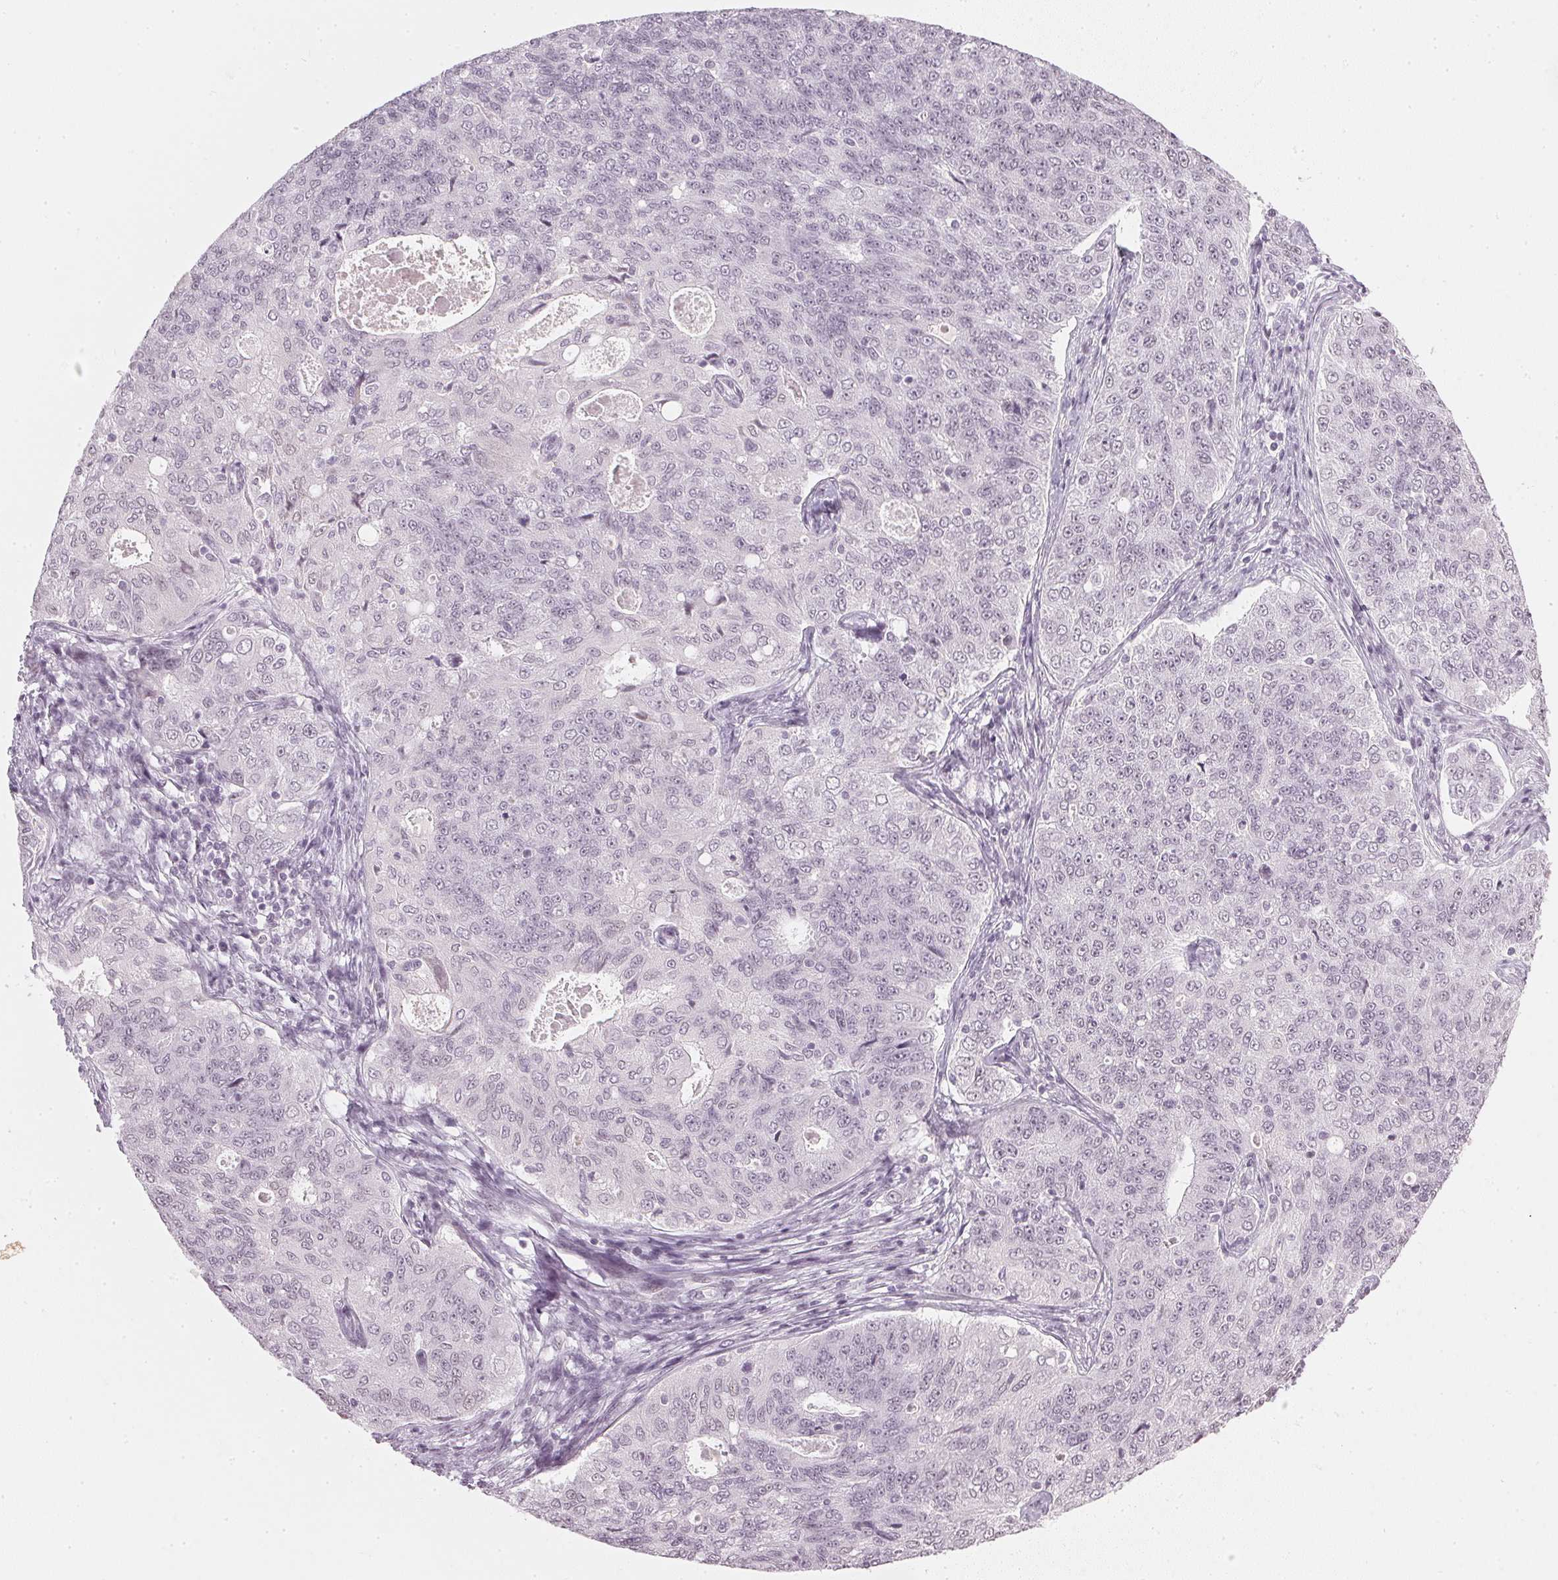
{"staining": {"intensity": "negative", "quantity": "none", "location": "none"}, "tissue": "endometrial cancer", "cell_type": "Tumor cells", "image_type": "cancer", "snomed": [{"axis": "morphology", "description": "Adenocarcinoma, NOS"}, {"axis": "topography", "description": "Endometrium"}], "caption": "Human endometrial cancer (adenocarcinoma) stained for a protein using immunohistochemistry demonstrates no expression in tumor cells.", "gene": "DNAJC6", "patient": {"sex": "female", "age": 43}}